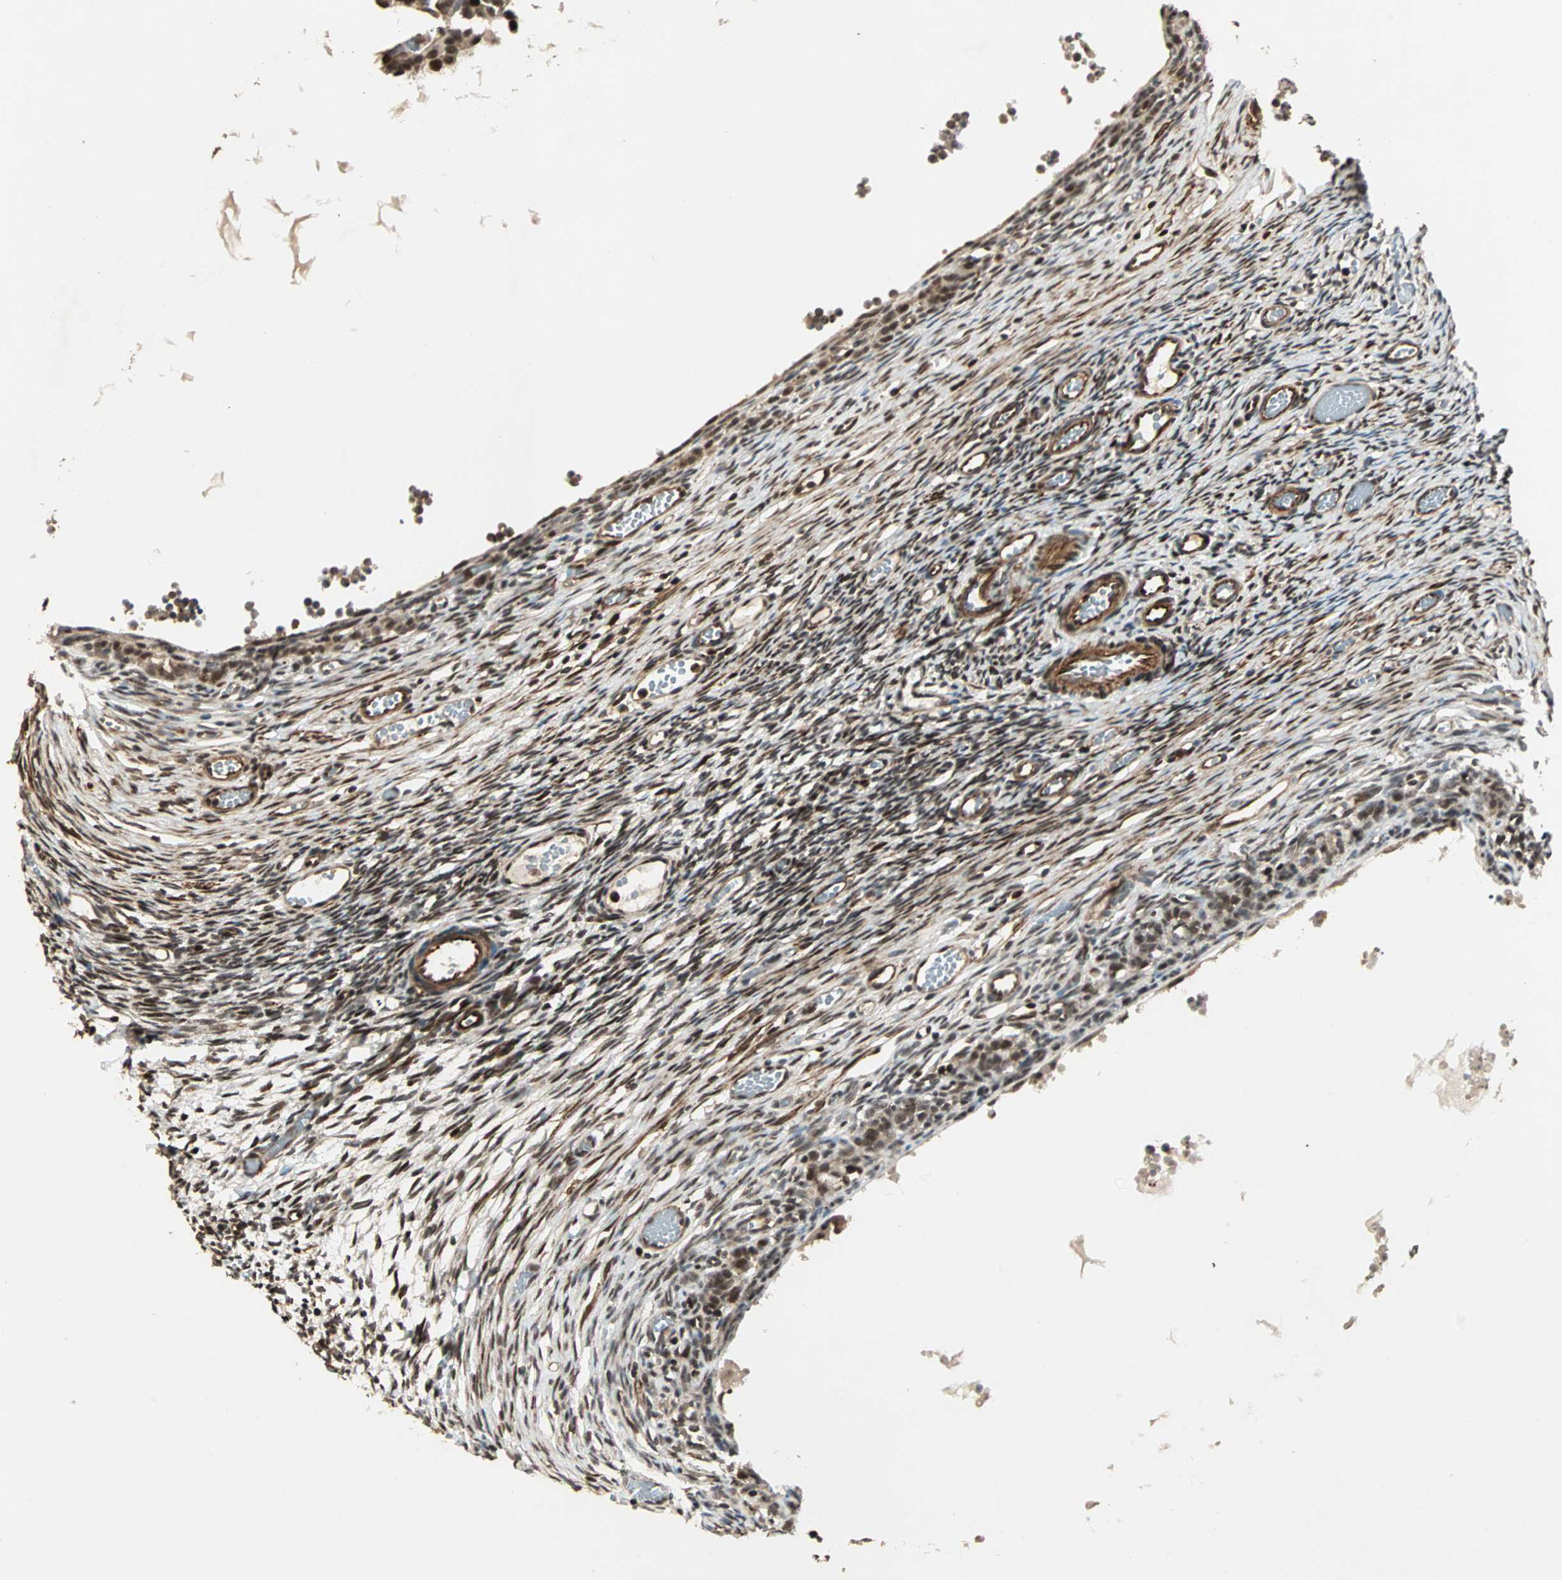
{"staining": {"intensity": "moderate", "quantity": ">75%", "location": "cytoplasmic/membranous,nuclear"}, "tissue": "ovary", "cell_type": "Follicle cells", "image_type": "normal", "snomed": [{"axis": "morphology", "description": "Normal tissue, NOS"}, {"axis": "topography", "description": "Ovary"}], "caption": "Ovary stained with immunohistochemistry (IHC) exhibits moderate cytoplasmic/membranous,nuclear positivity in approximately >75% of follicle cells. (Stains: DAB in brown, nuclei in blue, Microscopy: brightfield microscopy at high magnification).", "gene": "ZBED9", "patient": {"sex": "female", "age": 35}}